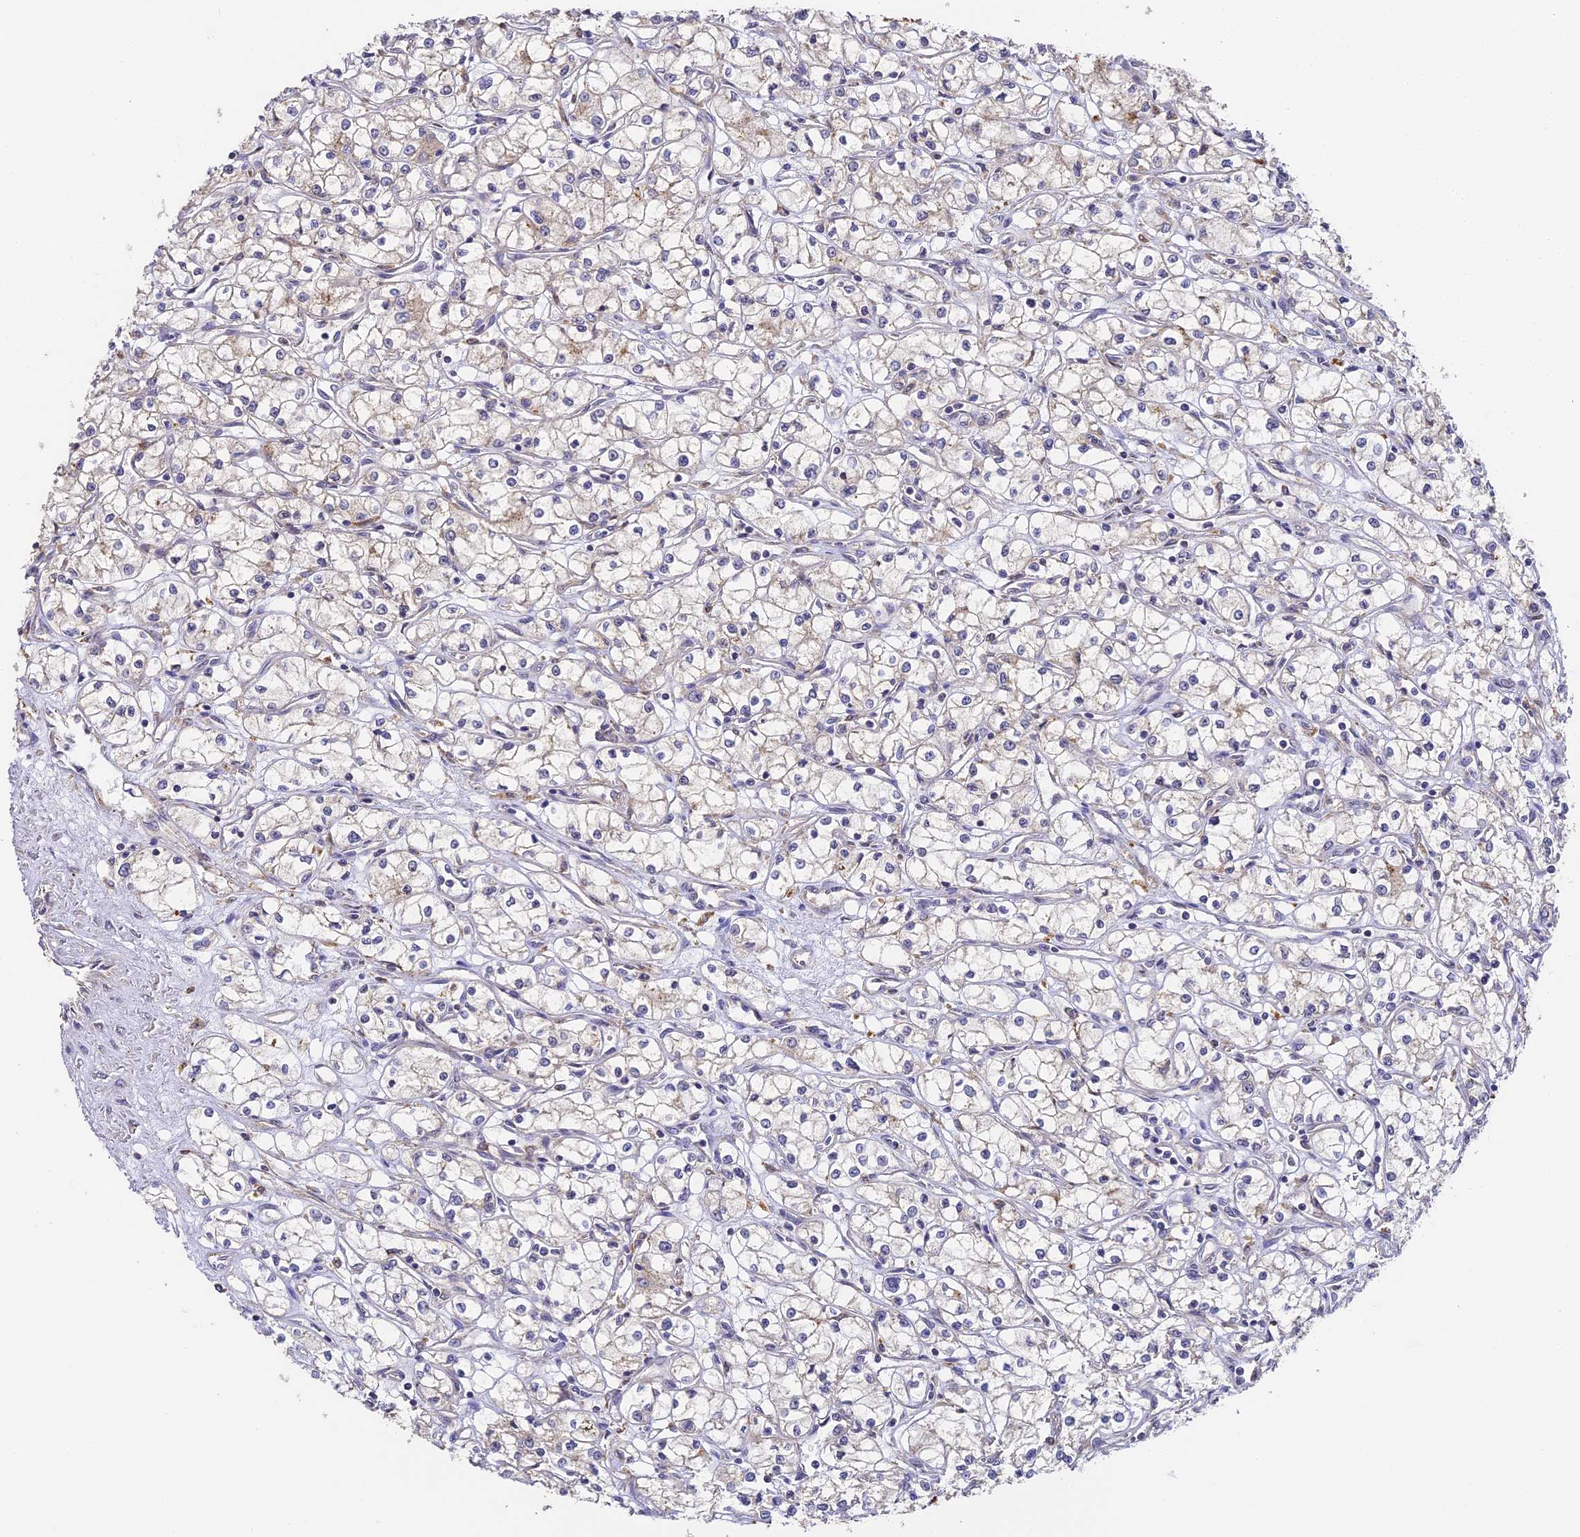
{"staining": {"intensity": "weak", "quantity": "<25%", "location": "cytoplasmic/membranous"}, "tissue": "renal cancer", "cell_type": "Tumor cells", "image_type": "cancer", "snomed": [{"axis": "morphology", "description": "Adenocarcinoma, NOS"}, {"axis": "topography", "description": "Kidney"}], "caption": "This is an IHC image of human renal cancer (adenocarcinoma). There is no staining in tumor cells.", "gene": "YAE1", "patient": {"sex": "male", "age": 59}}